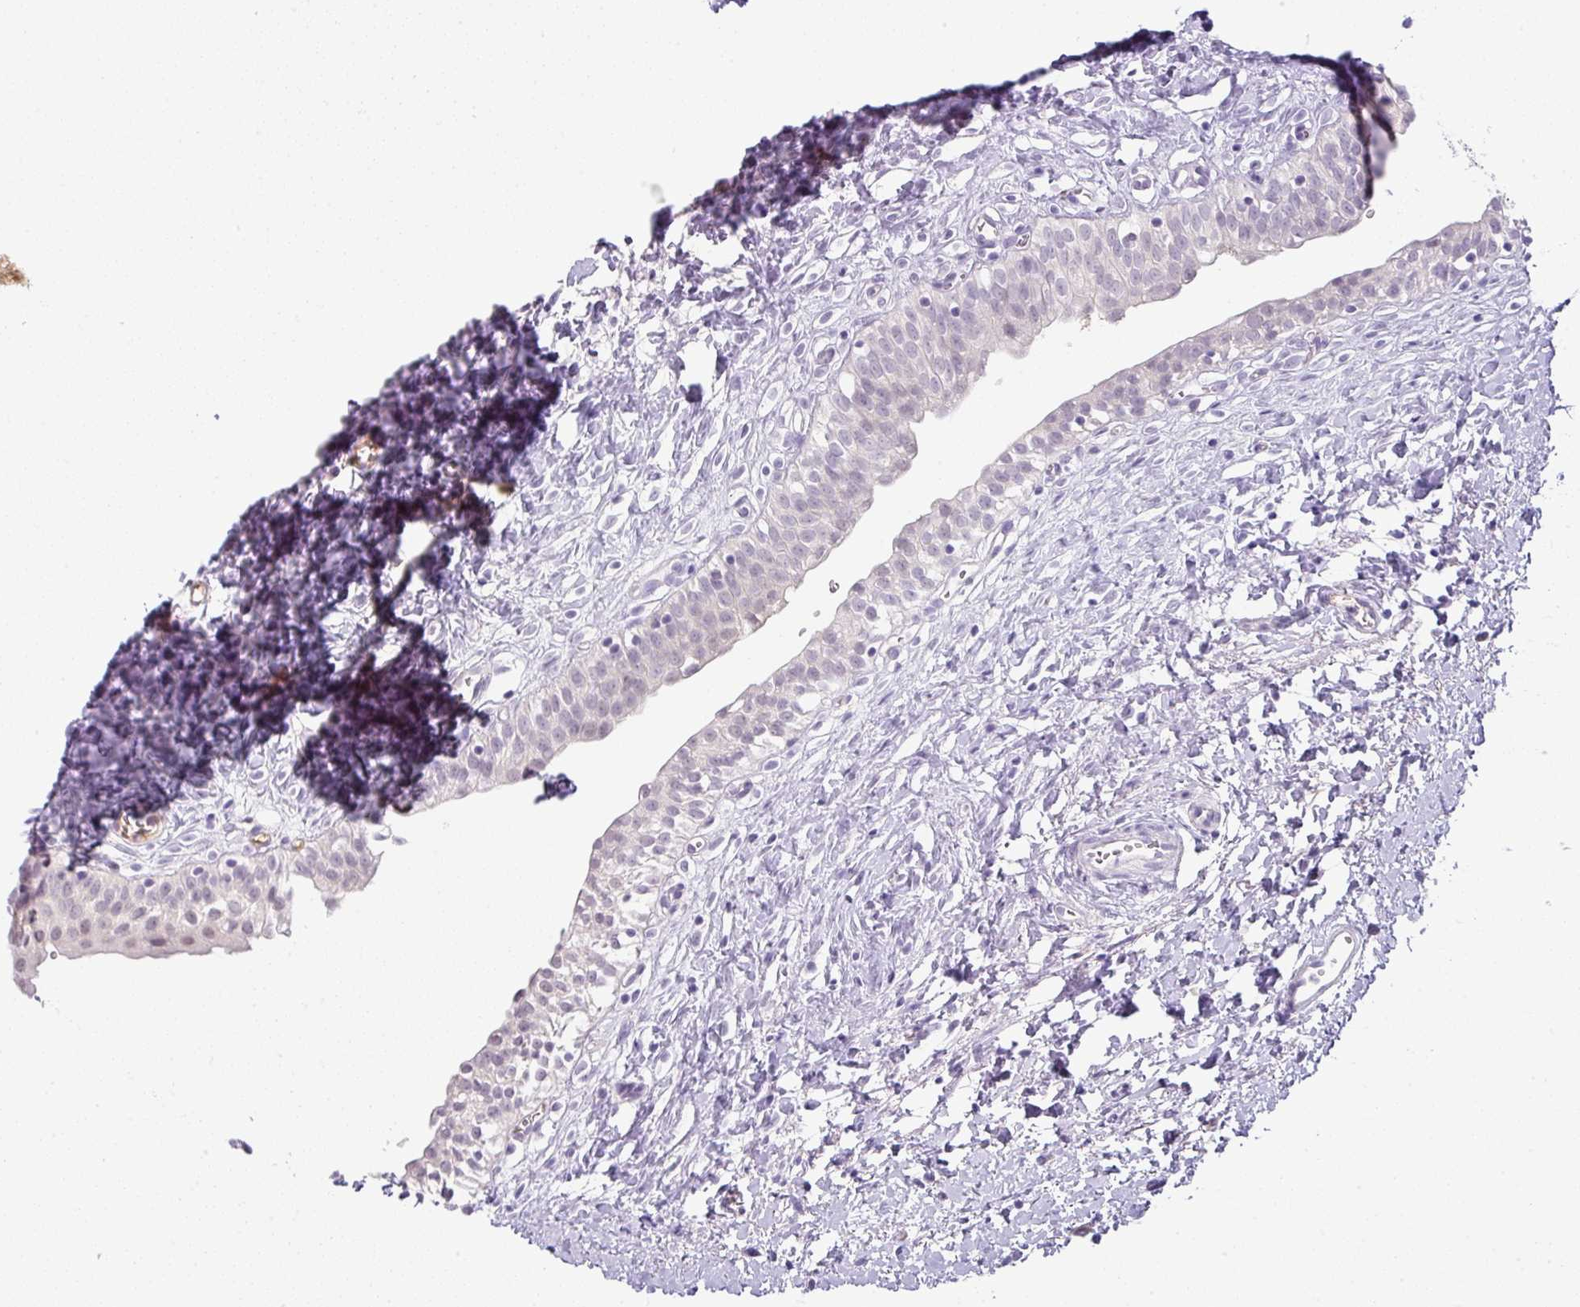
{"staining": {"intensity": "negative", "quantity": "none", "location": "none"}, "tissue": "urinary bladder", "cell_type": "Urothelial cells", "image_type": "normal", "snomed": [{"axis": "morphology", "description": "Normal tissue, NOS"}, {"axis": "topography", "description": "Urinary bladder"}], "caption": "Urothelial cells are negative for brown protein staining in normal urinary bladder.", "gene": "FGF17", "patient": {"sex": "male", "age": 51}}